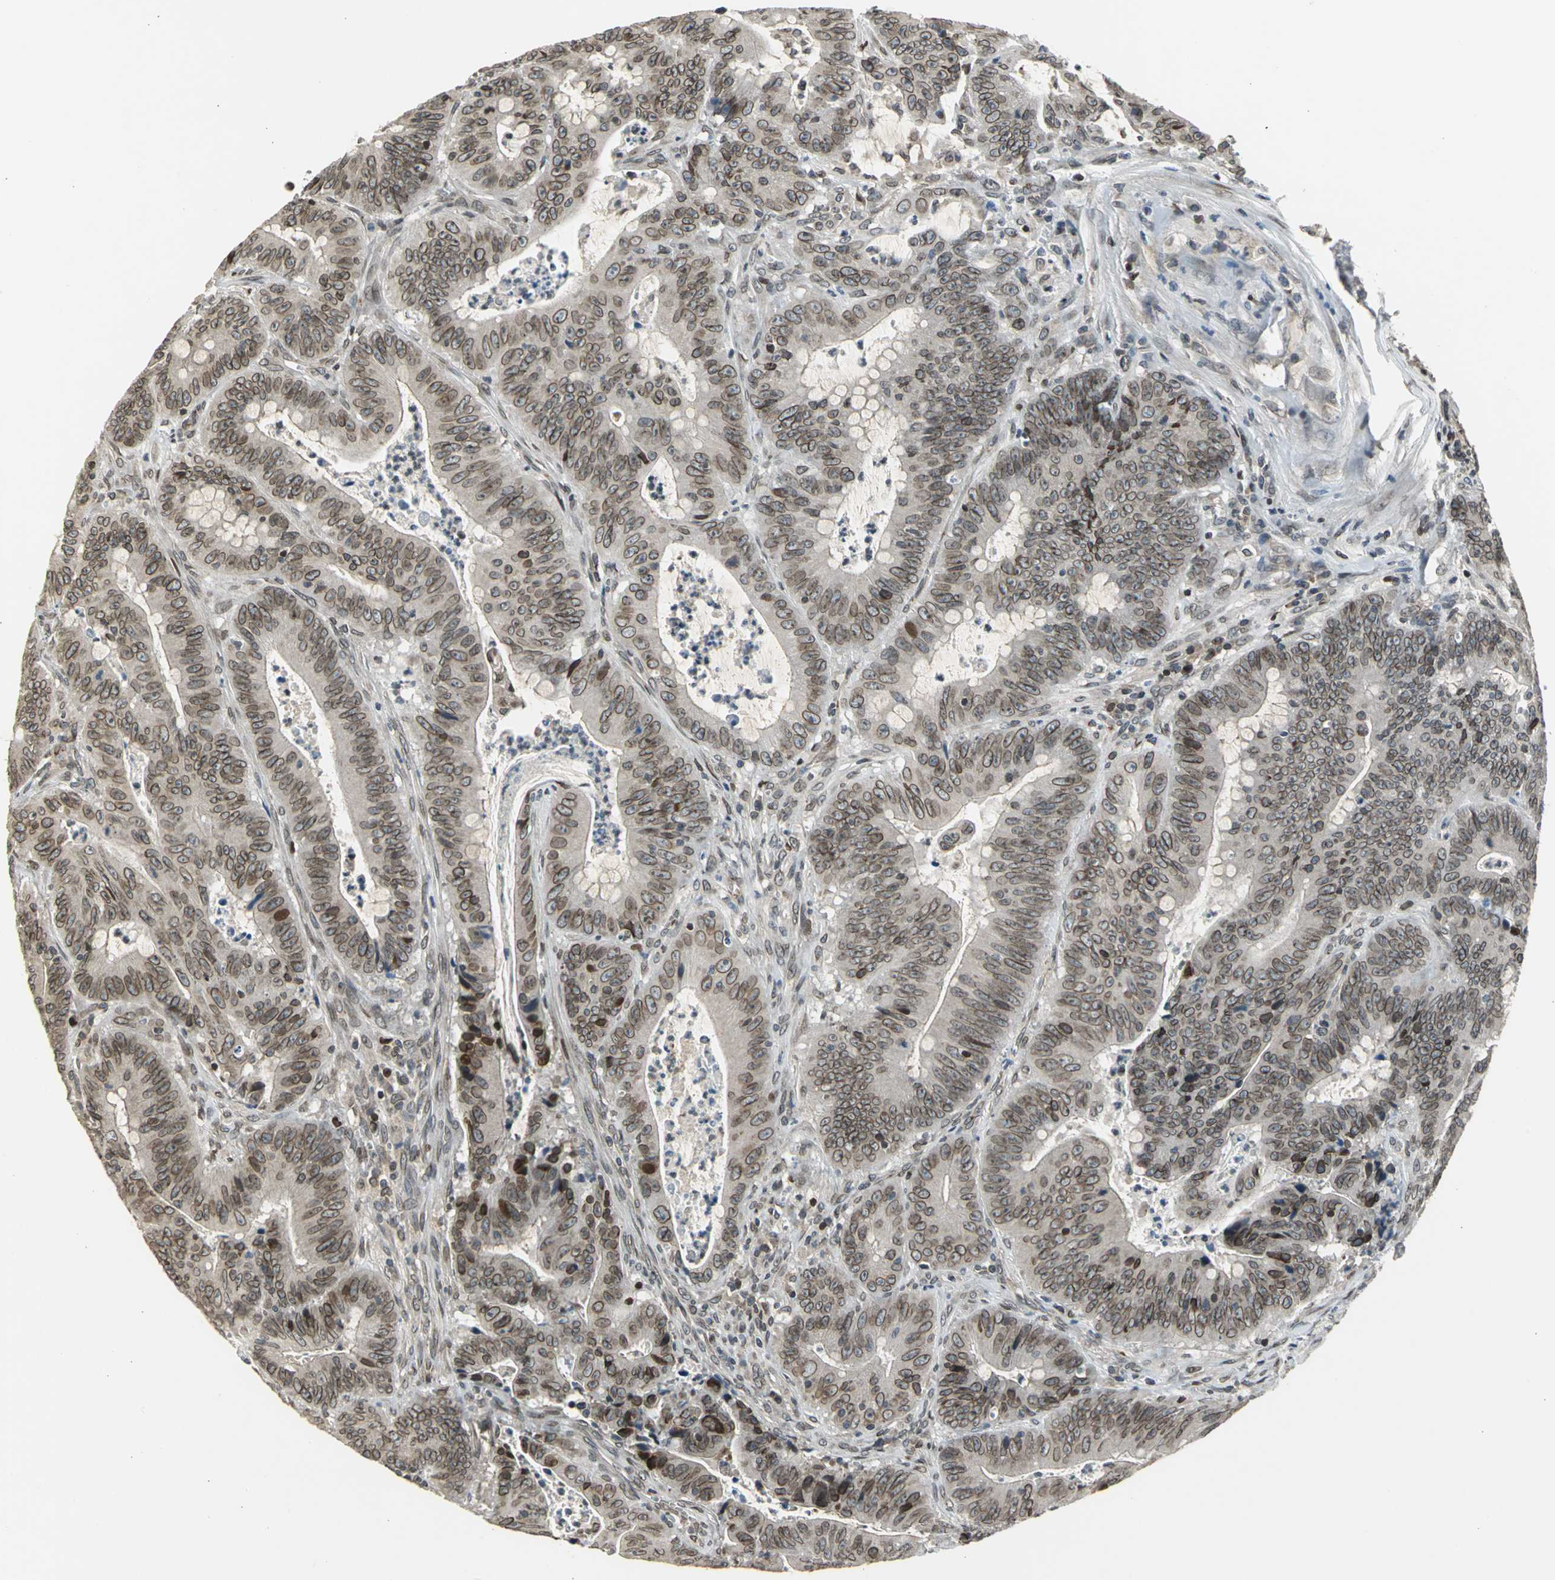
{"staining": {"intensity": "moderate", "quantity": ">75%", "location": "cytoplasmic/membranous,nuclear"}, "tissue": "colorectal cancer", "cell_type": "Tumor cells", "image_type": "cancer", "snomed": [{"axis": "morphology", "description": "Adenocarcinoma, NOS"}, {"axis": "topography", "description": "Colon"}], "caption": "A photomicrograph of colorectal cancer (adenocarcinoma) stained for a protein displays moderate cytoplasmic/membranous and nuclear brown staining in tumor cells. (Brightfield microscopy of DAB IHC at high magnification).", "gene": "BRIP1", "patient": {"sex": "male", "age": 45}}